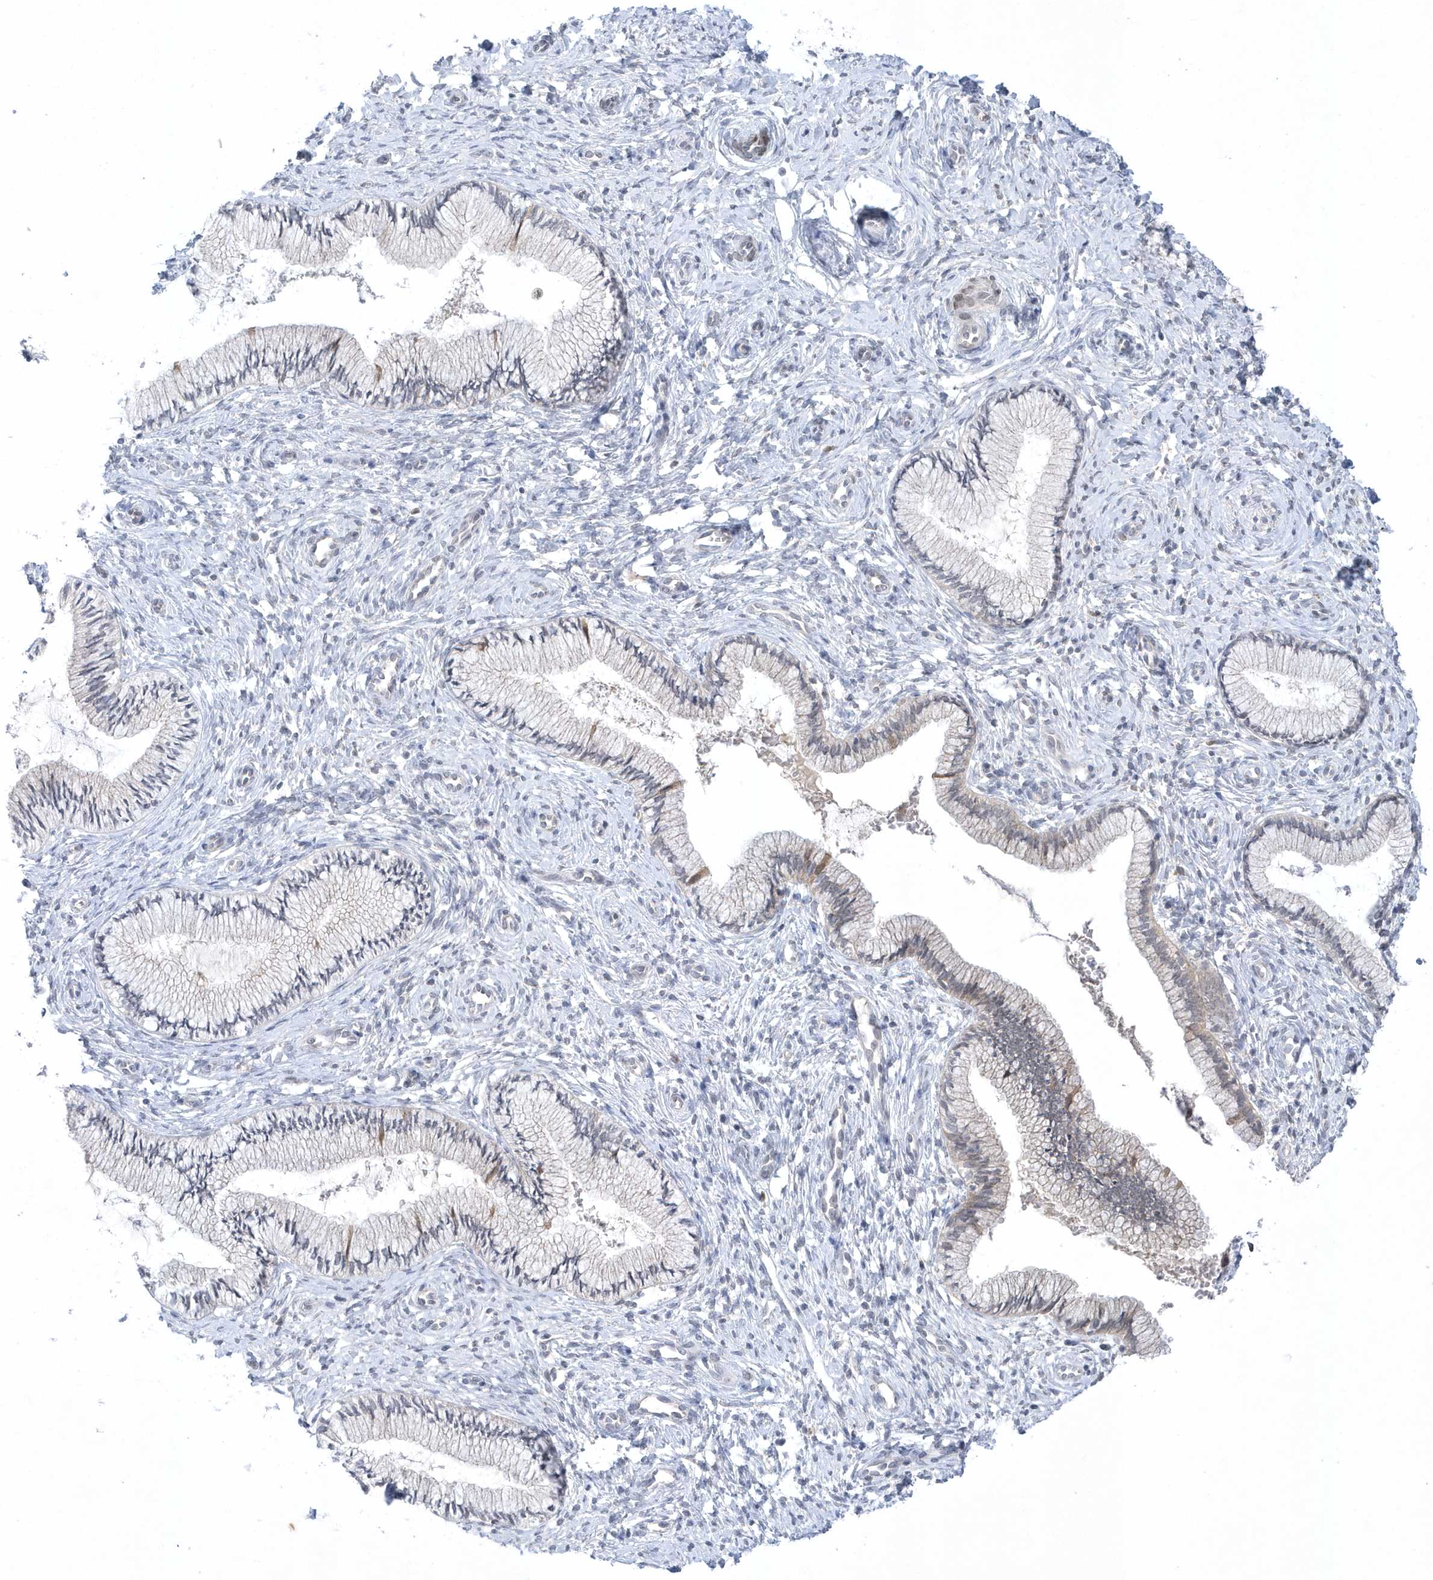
{"staining": {"intensity": "moderate", "quantity": "<25%", "location": "cytoplasmic/membranous"}, "tissue": "cervix", "cell_type": "Glandular cells", "image_type": "normal", "snomed": [{"axis": "morphology", "description": "Normal tissue, NOS"}, {"axis": "topography", "description": "Cervix"}], "caption": "Immunohistochemical staining of normal human cervix exhibits moderate cytoplasmic/membranous protein positivity in about <25% of glandular cells.", "gene": "ZC3H12D", "patient": {"sex": "female", "age": 27}}